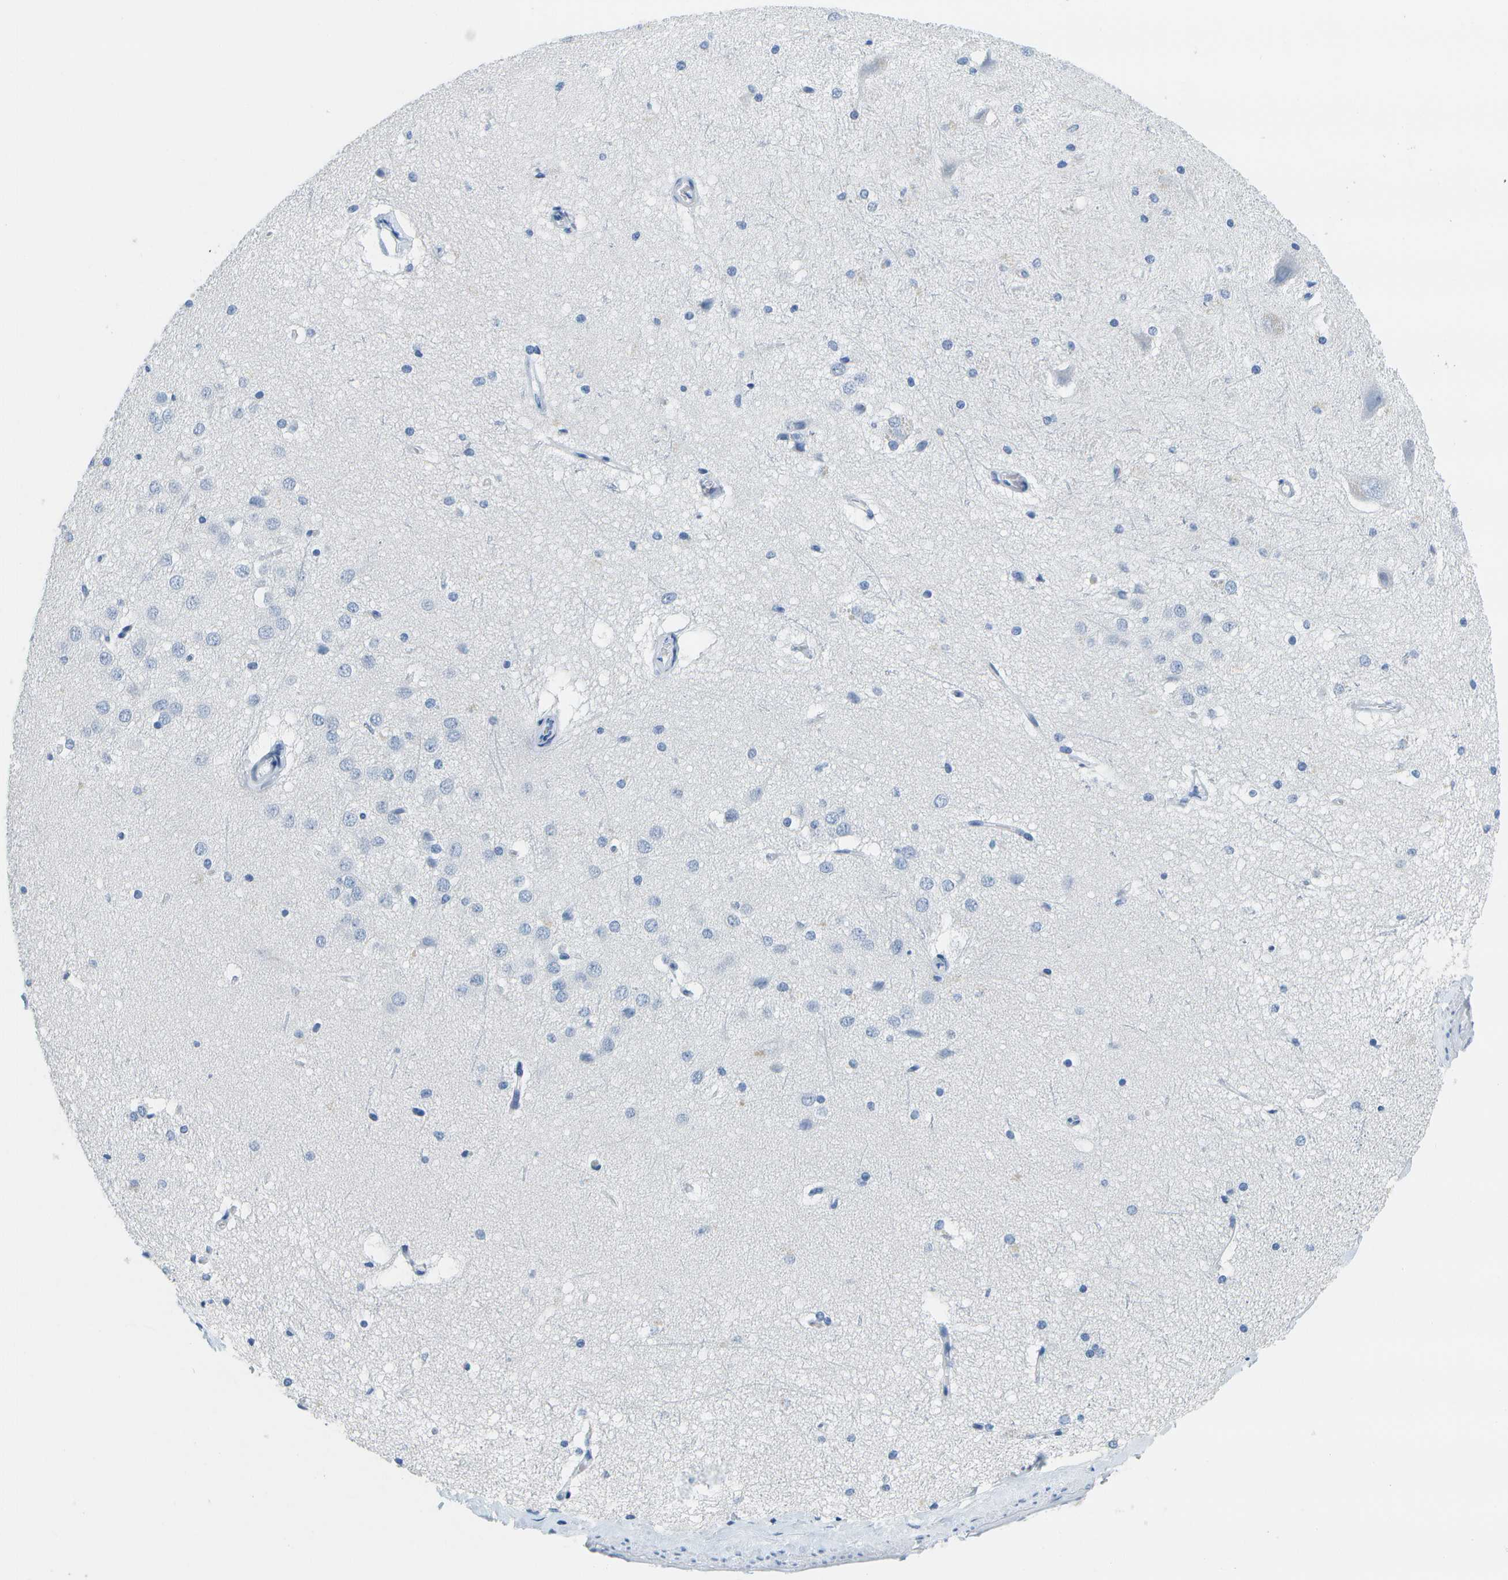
{"staining": {"intensity": "negative", "quantity": "none", "location": "none"}, "tissue": "hippocampus", "cell_type": "Glial cells", "image_type": "normal", "snomed": [{"axis": "morphology", "description": "Normal tissue, NOS"}, {"axis": "topography", "description": "Hippocampus"}], "caption": "Glial cells show no significant protein staining in benign hippocampus. (Stains: DAB immunohistochemistry (IHC) with hematoxylin counter stain, Microscopy: brightfield microscopy at high magnification).", "gene": "SERPINA1", "patient": {"sex": "female", "age": 19}}